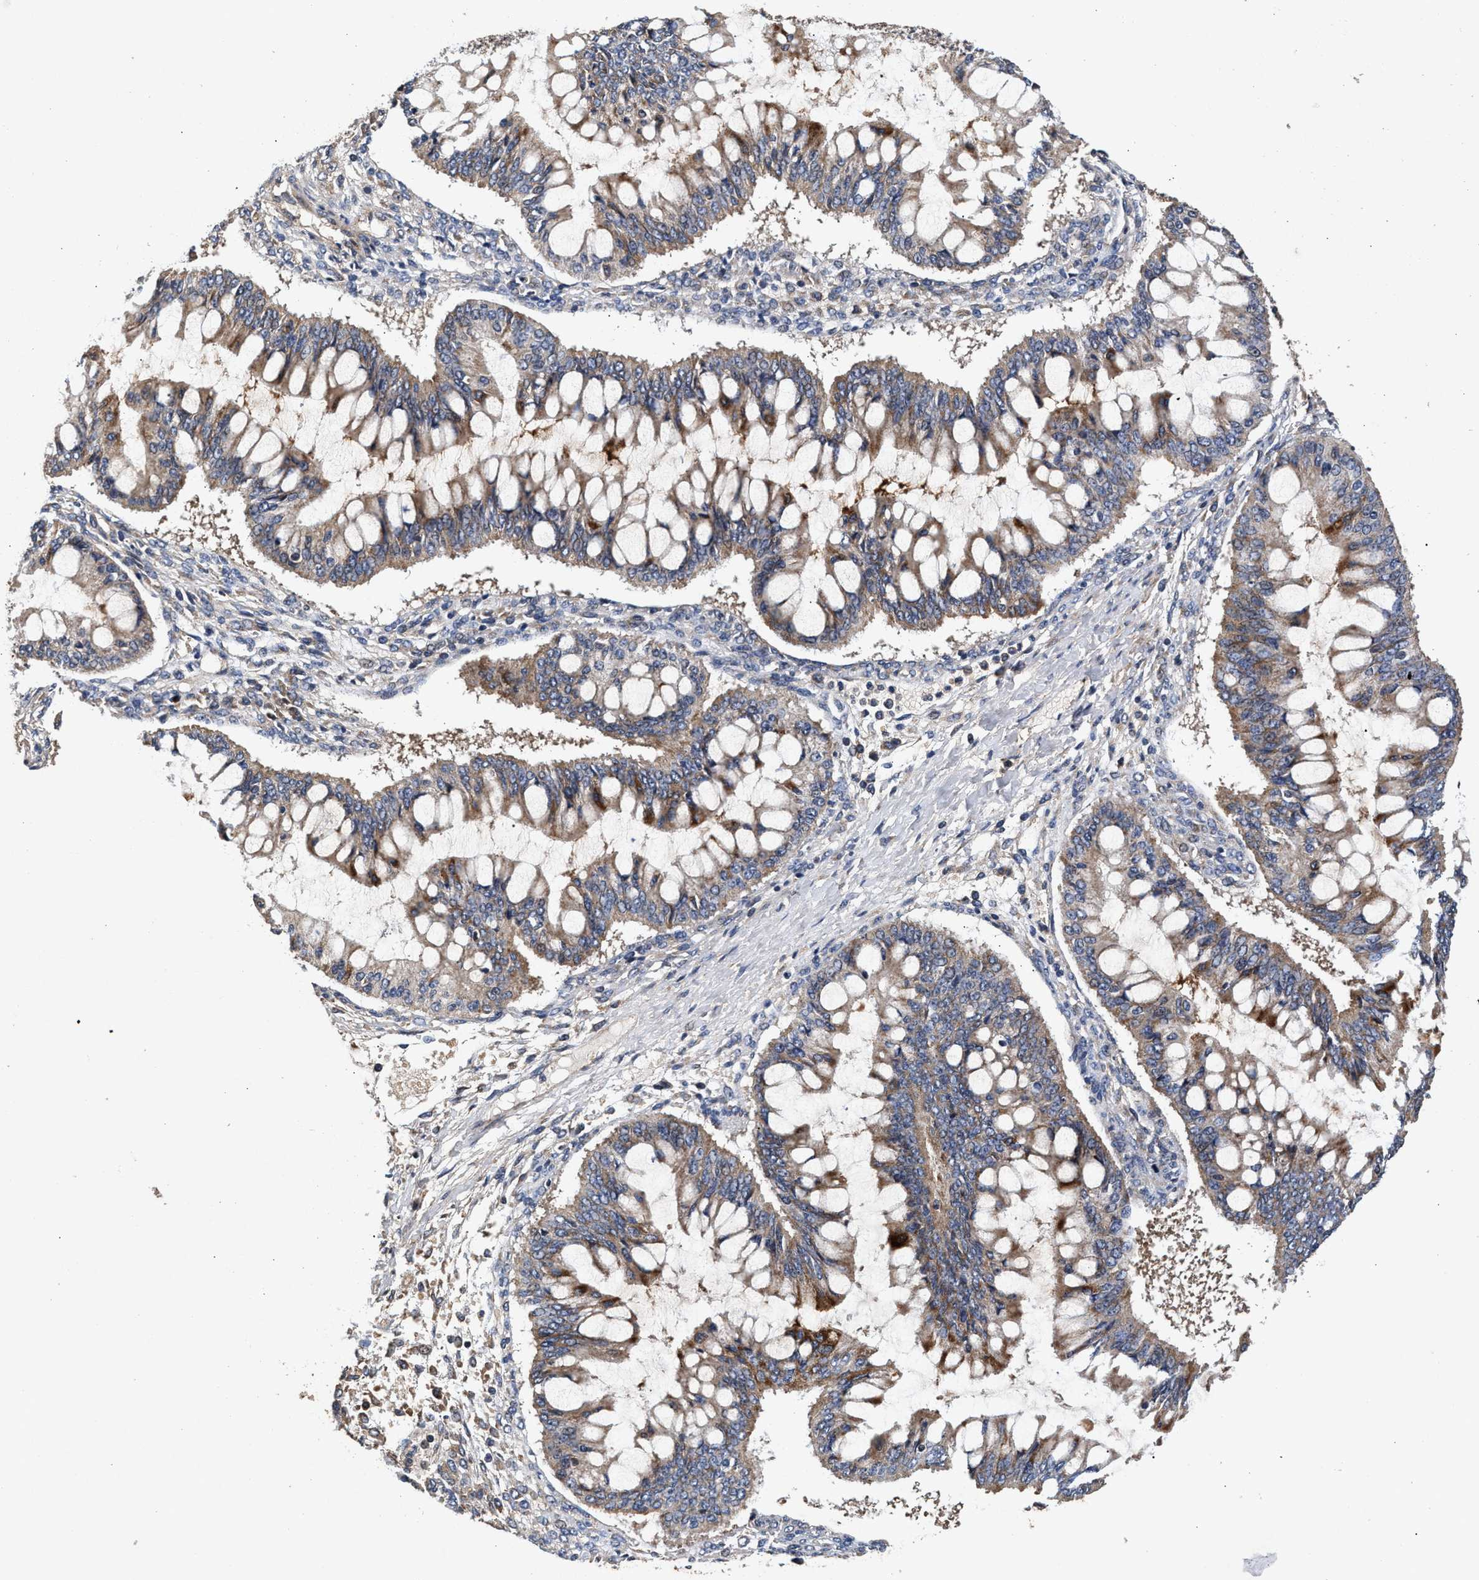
{"staining": {"intensity": "weak", "quantity": ">75%", "location": "cytoplasmic/membranous"}, "tissue": "ovarian cancer", "cell_type": "Tumor cells", "image_type": "cancer", "snomed": [{"axis": "morphology", "description": "Cystadenocarcinoma, mucinous, NOS"}, {"axis": "topography", "description": "Ovary"}], "caption": "Human ovarian mucinous cystadenocarcinoma stained with a brown dye demonstrates weak cytoplasmic/membranous positive staining in about >75% of tumor cells.", "gene": "NFKB2", "patient": {"sex": "female", "age": 73}}